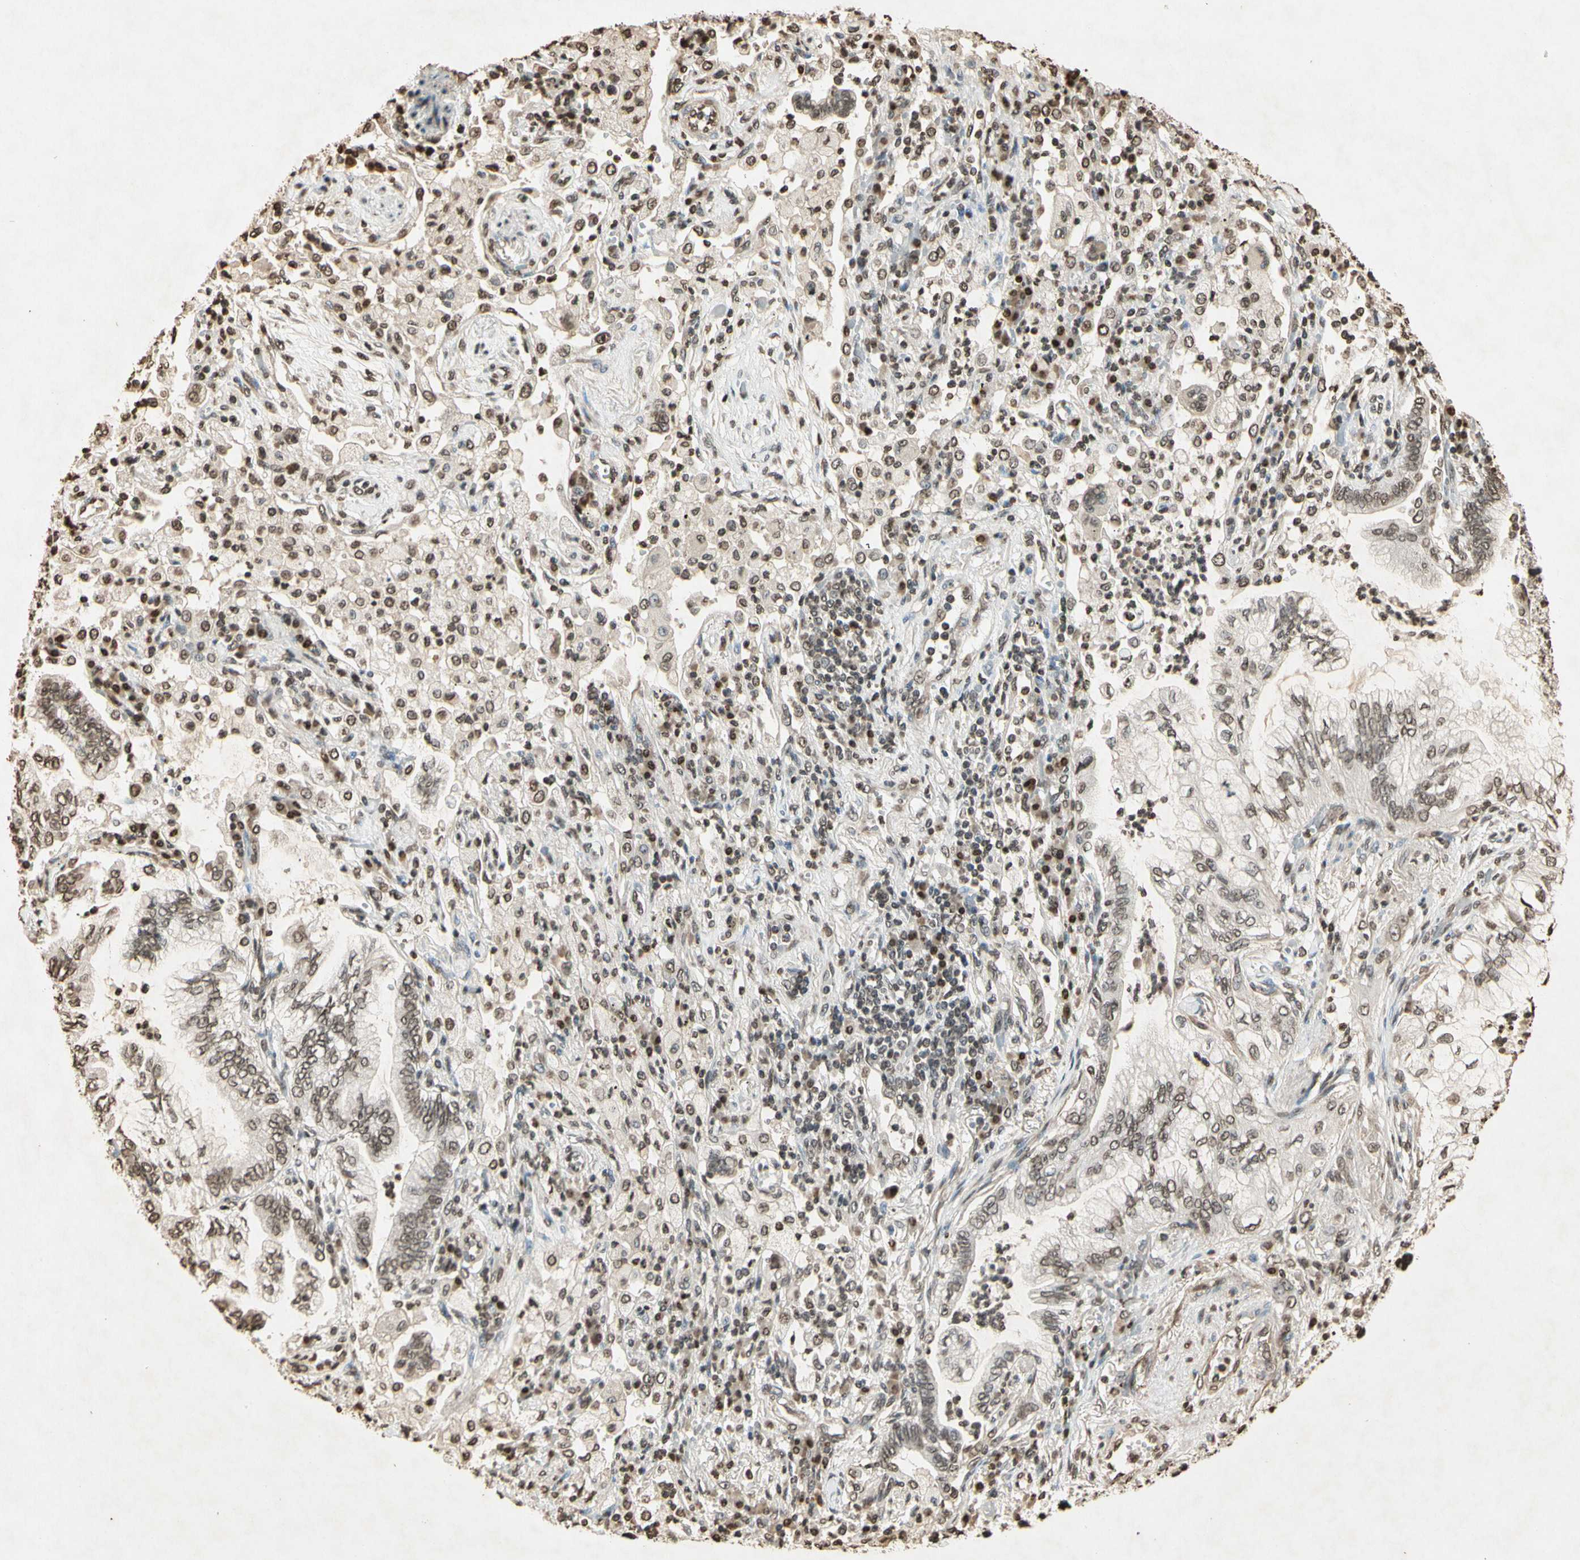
{"staining": {"intensity": "weak", "quantity": "25%-75%", "location": "nuclear"}, "tissue": "lung cancer", "cell_type": "Tumor cells", "image_type": "cancer", "snomed": [{"axis": "morphology", "description": "Normal tissue, NOS"}, {"axis": "morphology", "description": "Adenocarcinoma, NOS"}, {"axis": "topography", "description": "Bronchus"}, {"axis": "topography", "description": "Lung"}], "caption": "This is an image of immunohistochemistry staining of lung adenocarcinoma, which shows weak staining in the nuclear of tumor cells.", "gene": "TOP1", "patient": {"sex": "female", "age": 70}}